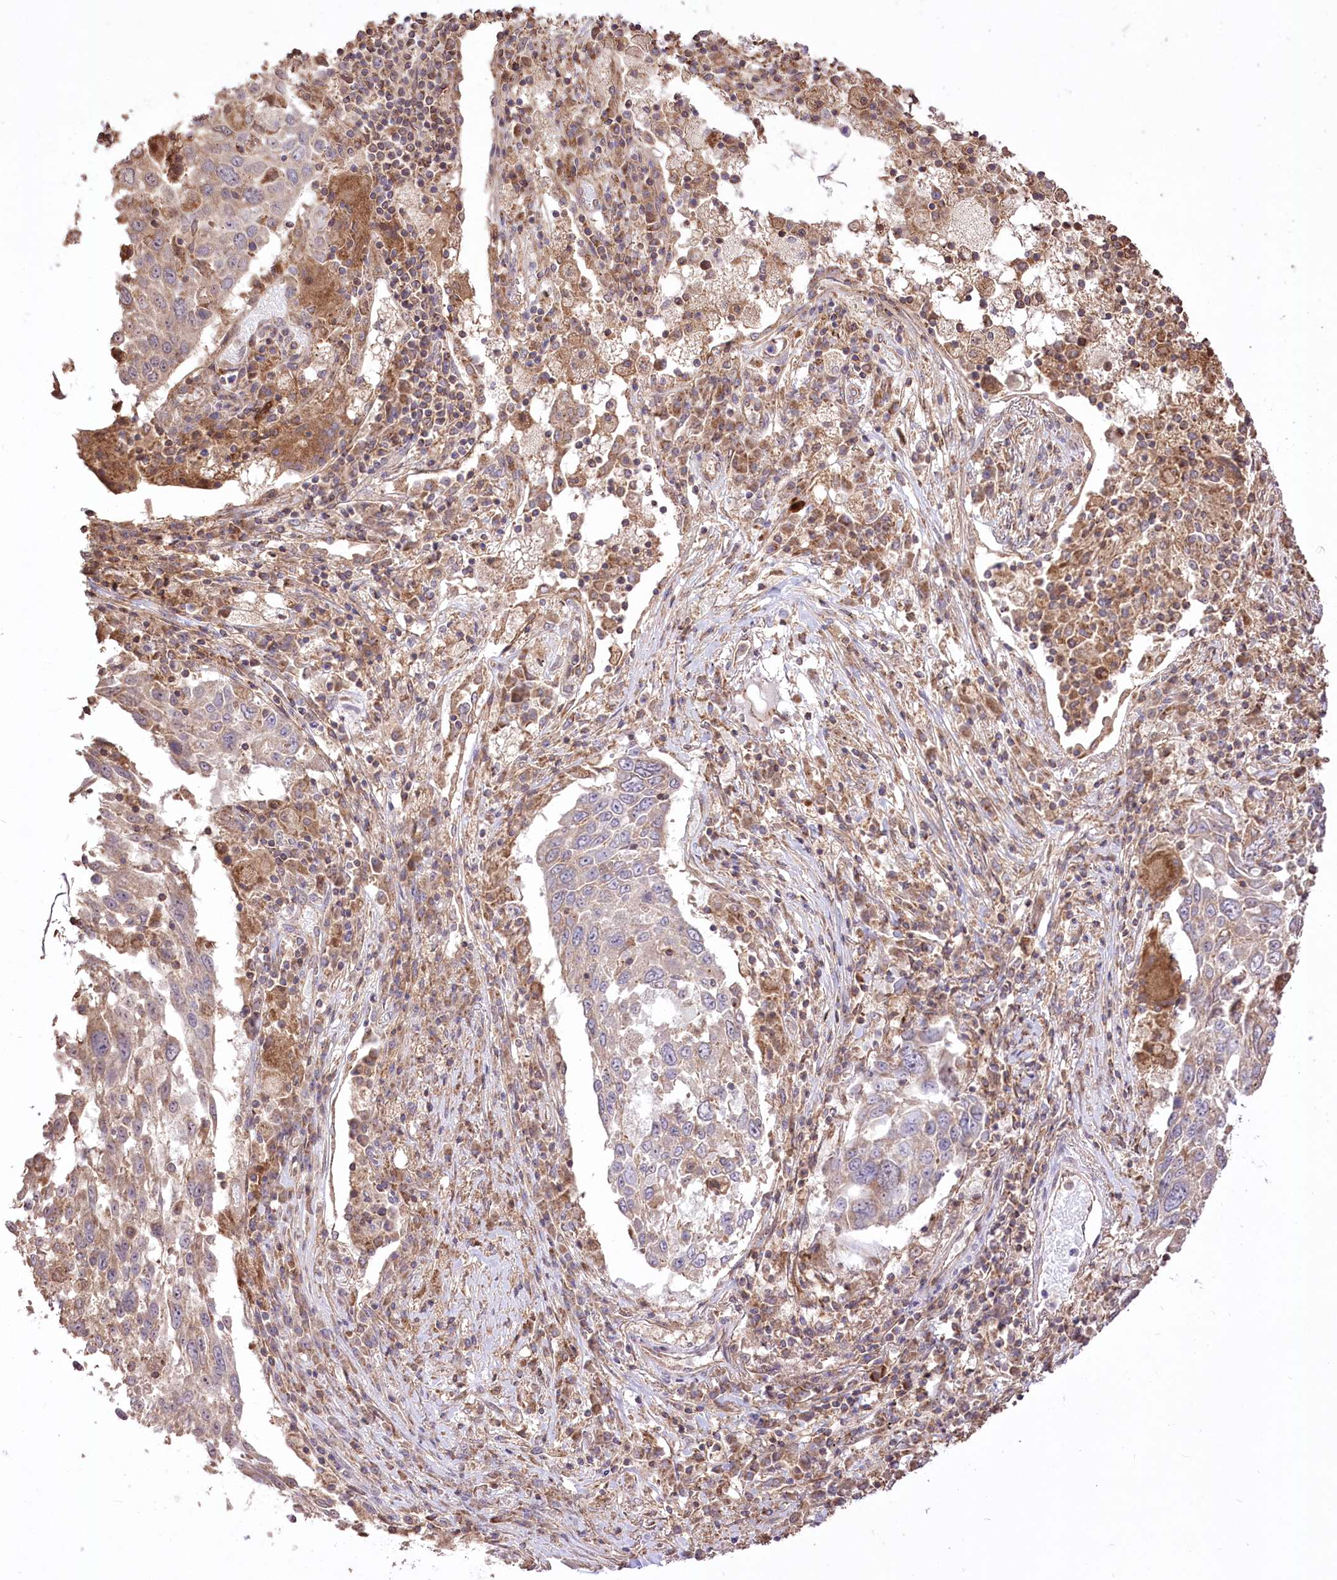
{"staining": {"intensity": "weak", "quantity": "<25%", "location": "cytoplasmic/membranous"}, "tissue": "lung cancer", "cell_type": "Tumor cells", "image_type": "cancer", "snomed": [{"axis": "morphology", "description": "Squamous cell carcinoma, NOS"}, {"axis": "topography", "description": "Lung"}], "caption": "Immunohistochemistry (IHC) micrograph of neoplastic tissue: lung cancer (squamous cell carcinoma) stained with DAB reveals no significant protein positivity in tumor cells.", "gene": "XYLB", "patient": {"sex": "male", "age": 65}}